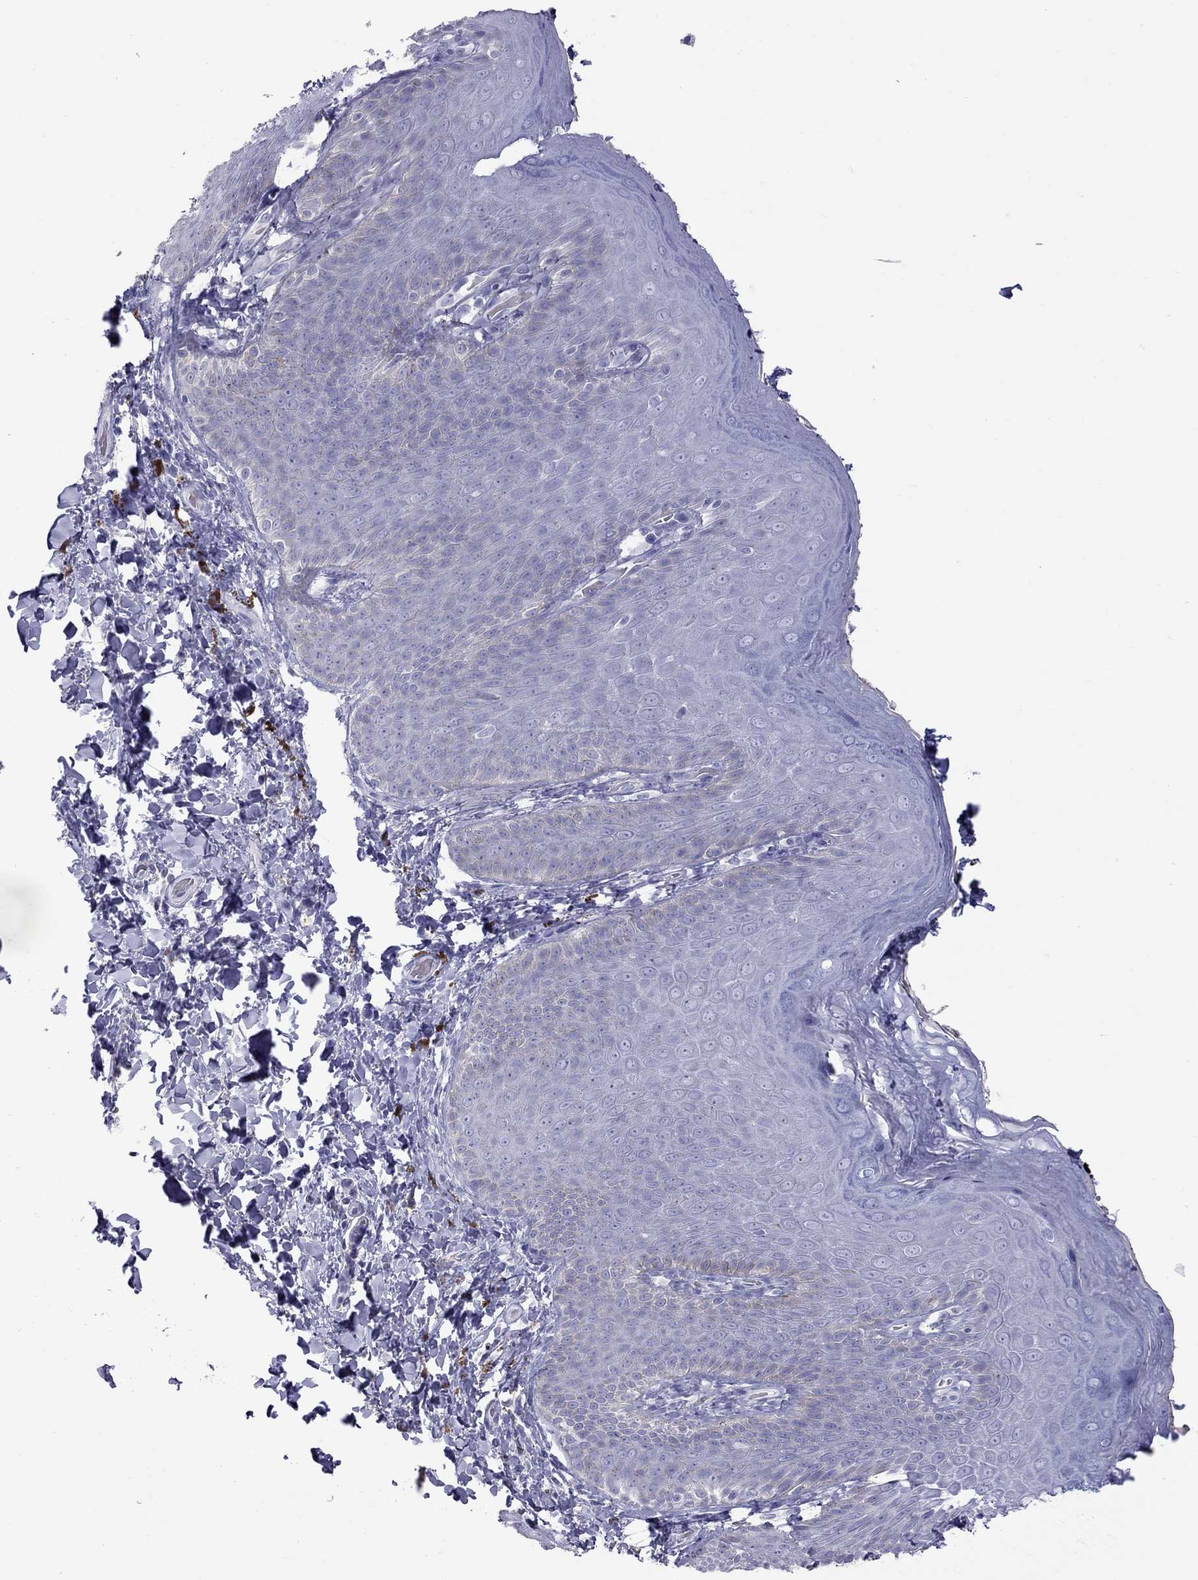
{"staining": {"intensity": "negative", "quantity": "none", "location": "none"}, "tissue": "skin", "cell_type": "Epidermal cells", "image_type": "normal", "snomed": [{"axis": "morphology", "description": "Normal tissue, NOS"}, {"axis": "topography", "description": "Anal"}], "caption": "Human skin stained for a protein using IHC displays no staining in epidermal cells.", "gene": "MUC16", "patient": {"sex": "male", "age": 53}}